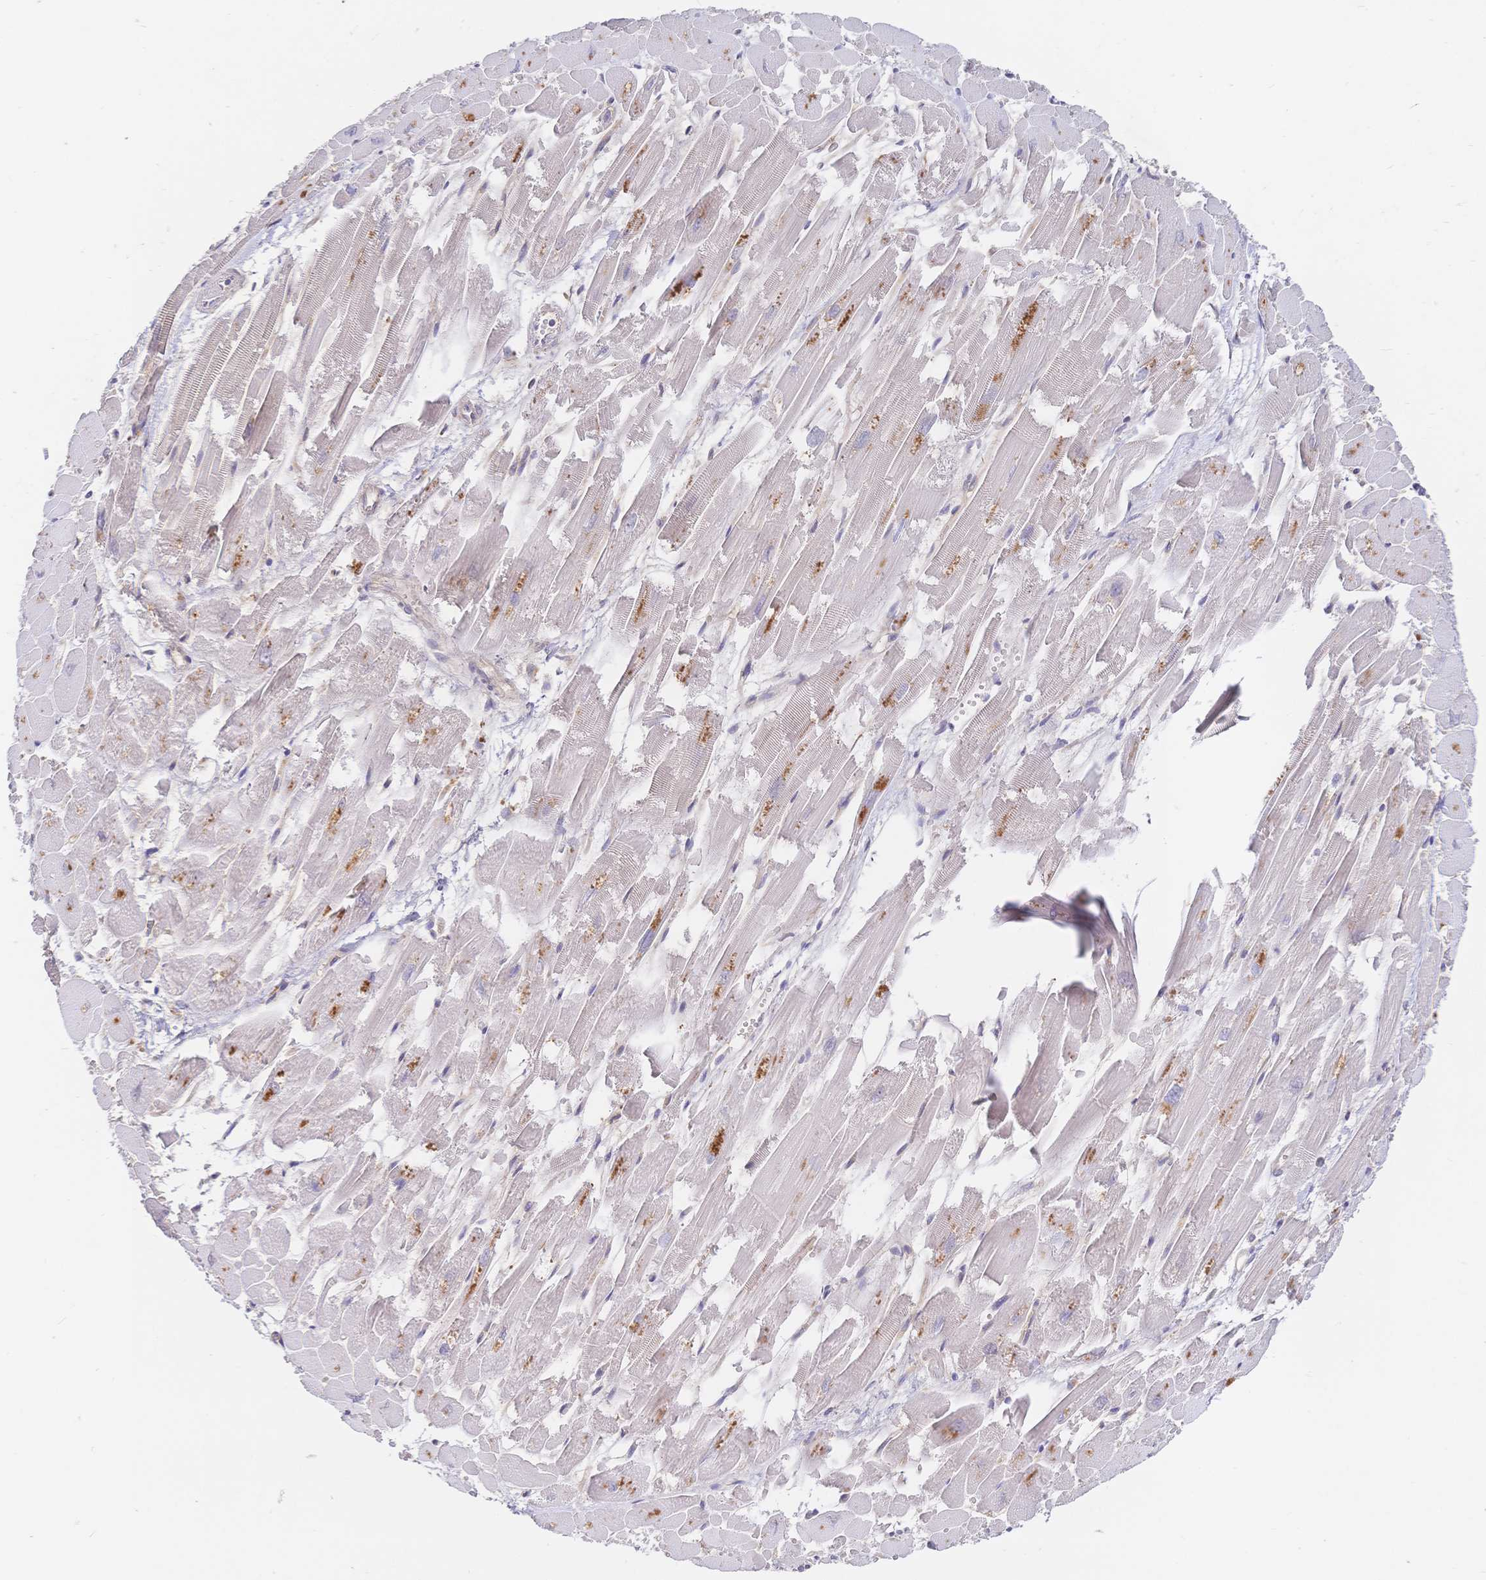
{"staining": {"intensity": "moderate", "quantity": "25%-75%", "location": "cytoplasmic/membranous,nuclear"}, "tissue": "heart muscle", "cell_type": "Cardiomyocytes", "image_type": "normal", "snomed": [{"axis": "morphology", "description": "Normal tissue, NOS"}, {"axis": "topography", "description": "Heart"}], "caption": "IHC staining of normal heart muscle, which exhibits medium levels of moderate cytoplasmic/membranous,nuclear positivity in approximately 25%-75% of cardiomyocytes indicating moderate cytoplasmic/membranous,nuclear protein staining. The staining was performed using DAB (brown) for protein detection and nuclei were counterstained in hematoxylin (blue).", "gene": "LMO4", "patient": {"sex": "female", "age": 52}}